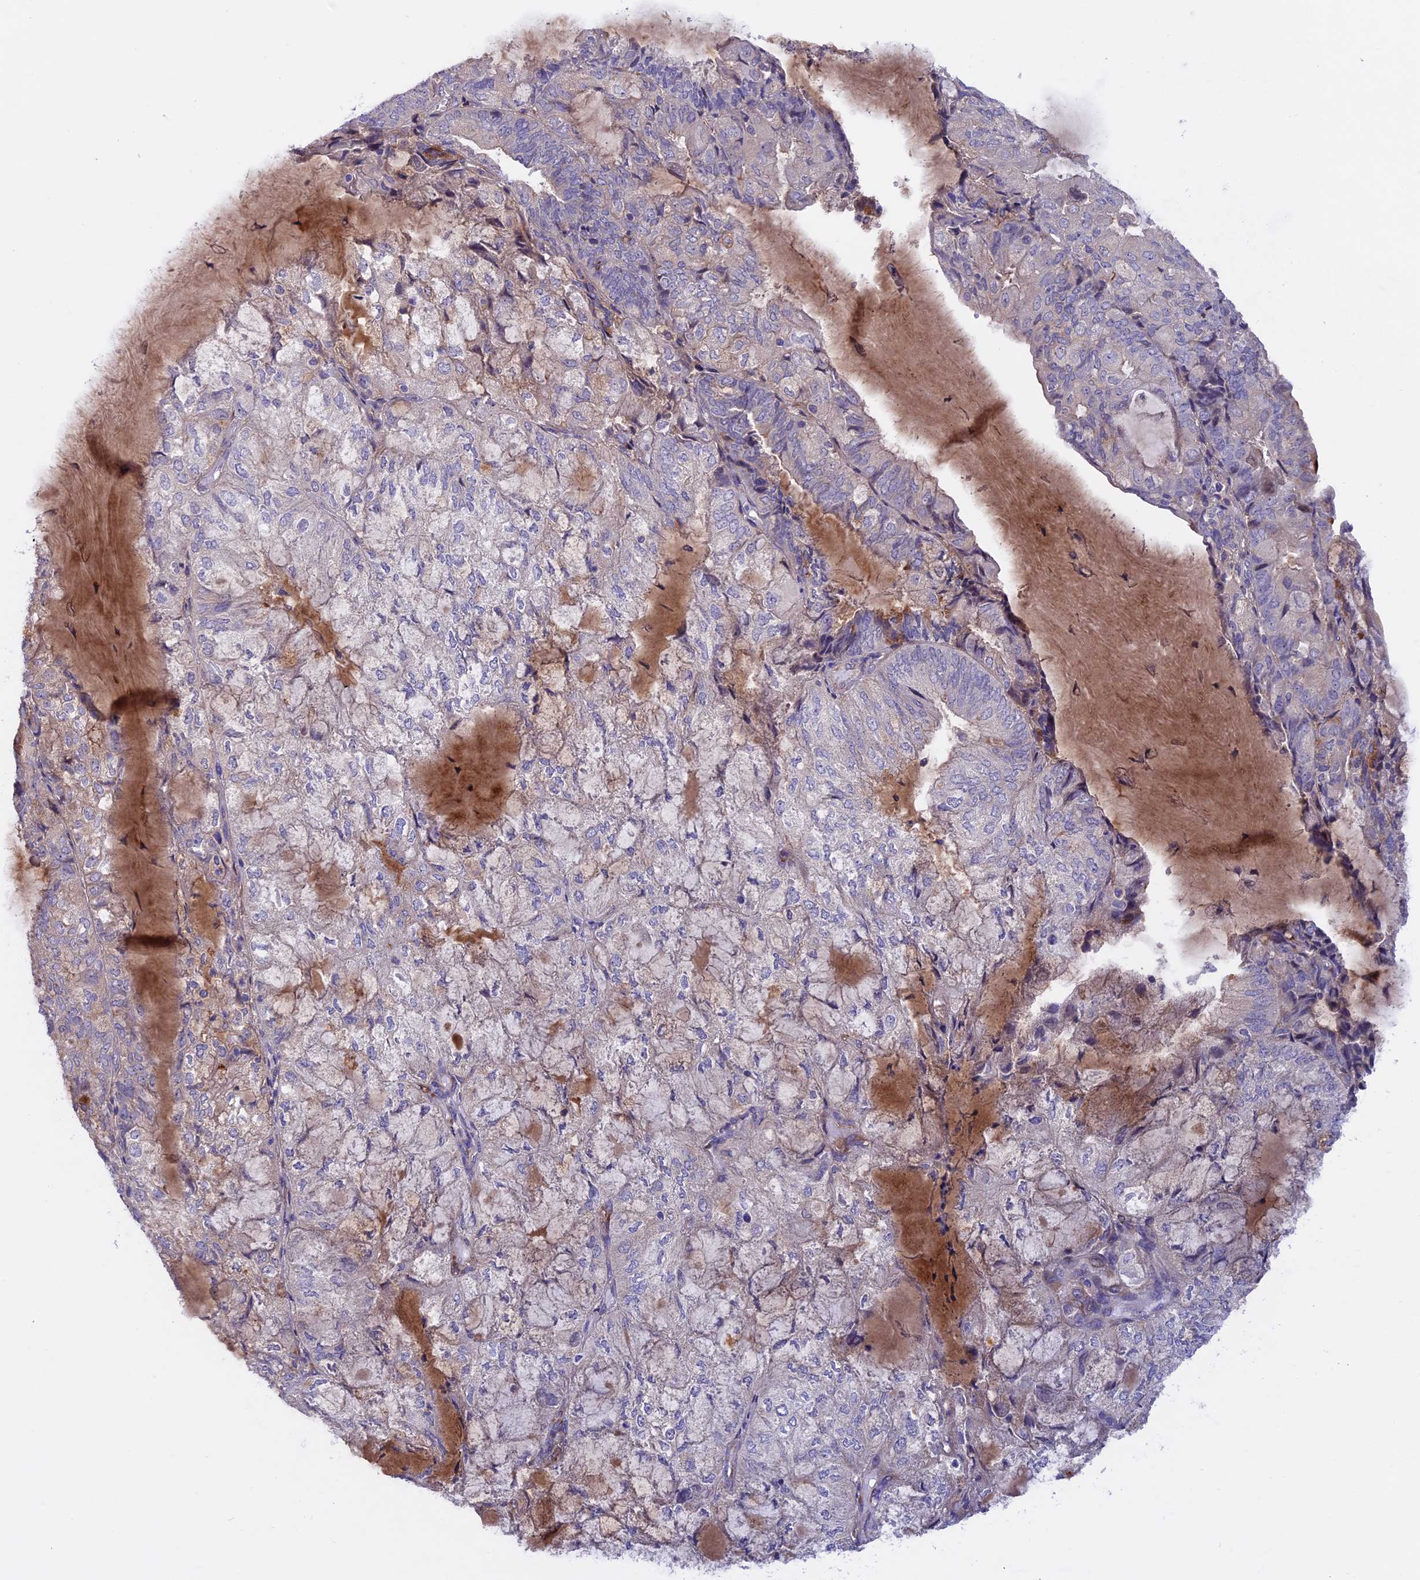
{"staining": {"intensity": "negative", "quantity": "none", "location": "none"}, "tissue": "endometrial cancer", "cell_type": "Tumor cells", "image_type": "cancer", "snomed": [{"axis": "morphology", "description": "Adenocarcinoma, NOS"}, {"axis": "topography", "description": "Endometrium"}], "caption": "This is an IHC image of endometrial cancer. There is no expression in tumor cells.", "gene": "COL4A3", "patient": {"sex": "female", "age": 81}}